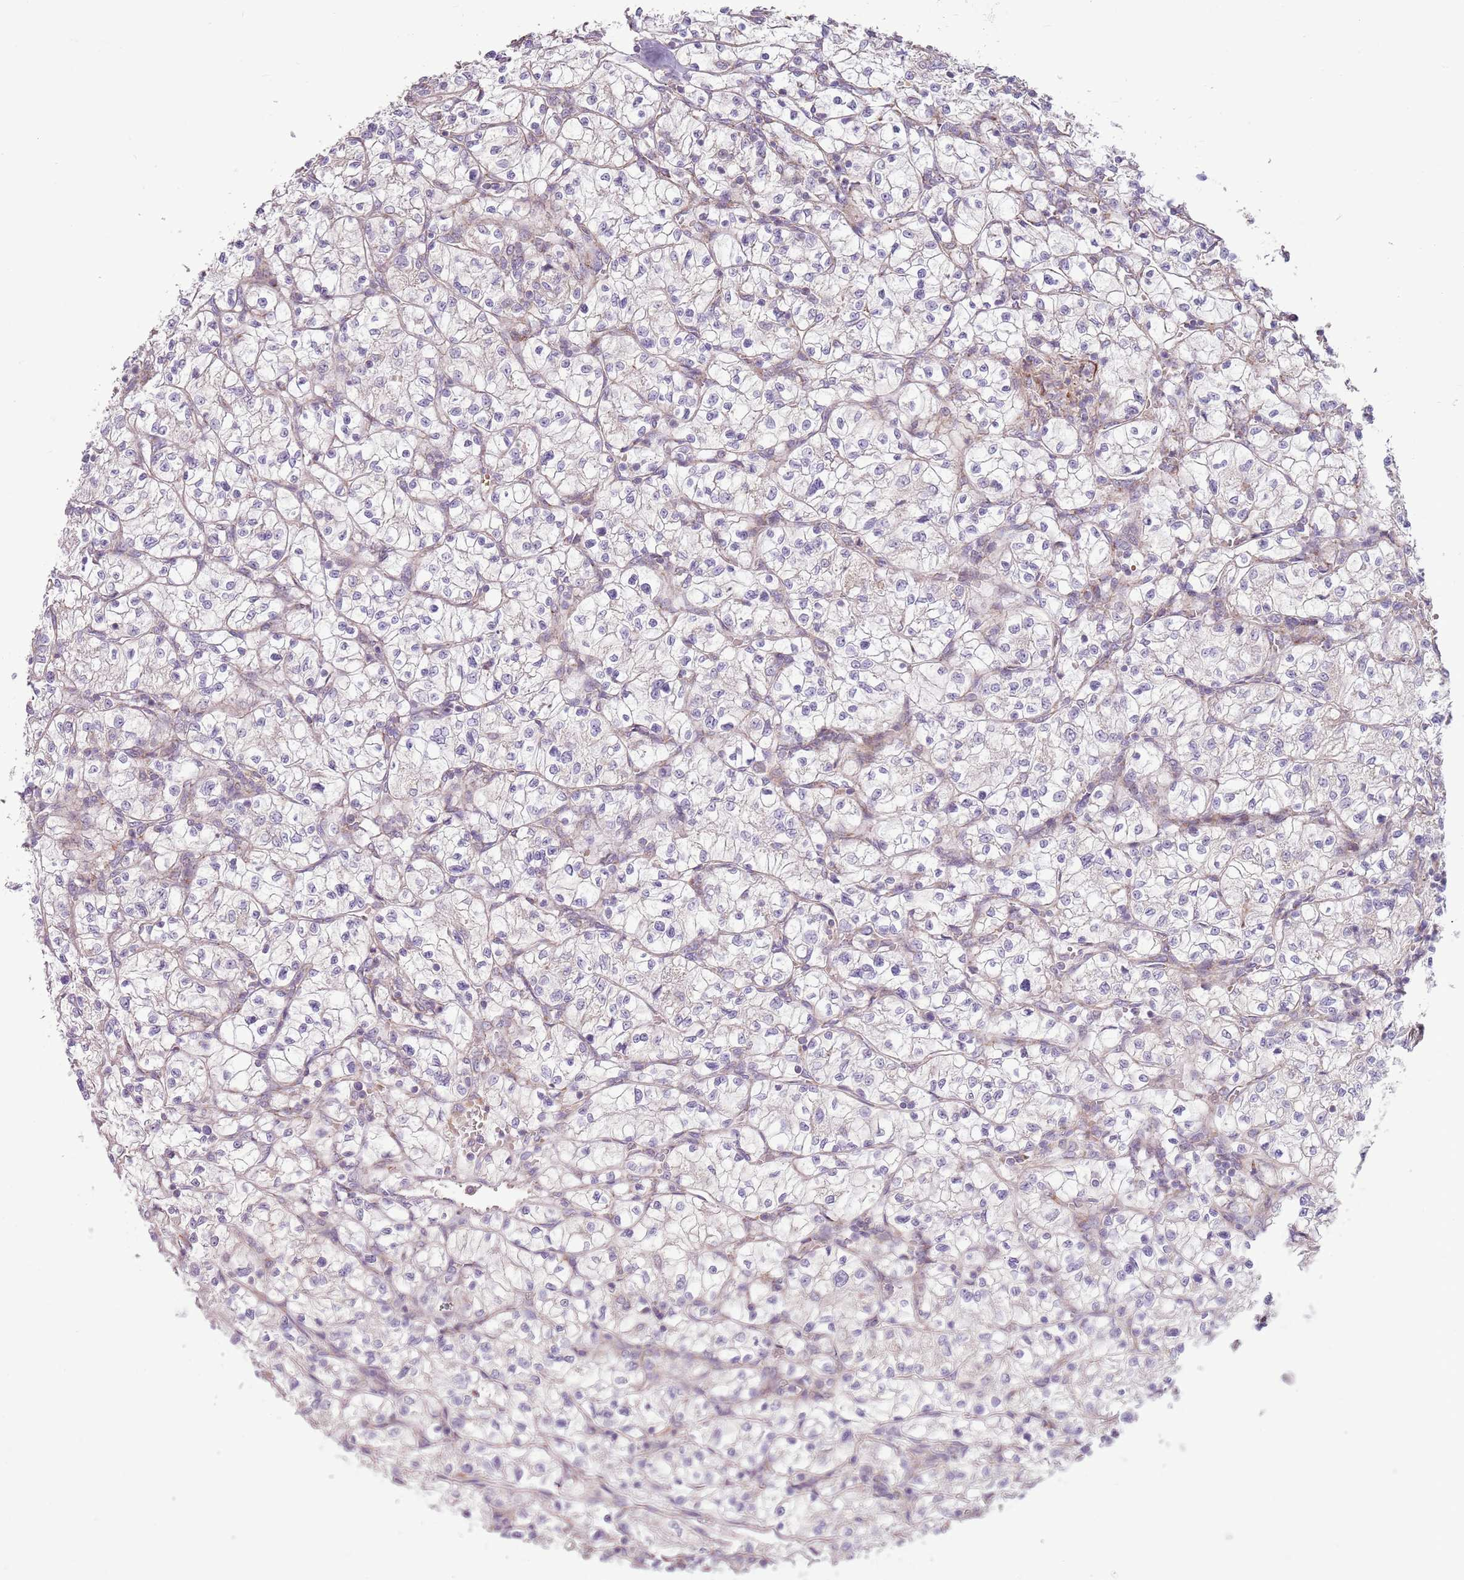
{"staining": {"intensity": "negative", "quantity": "none", "location": "none"}, "tissue": "renal cancer", "cell_type": "Tumor cells", "image_type": "cancer", "snomed": [{"axis": "morphology", "description": "Adenocarcinoma, NOS"}, {"axis": "topography", "description": "Kidney"}], "caption": "Adenocarcinoma (renal) was stained to show a protein in brown. There is no significant staining in tumor cells.", "gene": "ZNF530", "patient": {"sex": "female", "age": 64}}